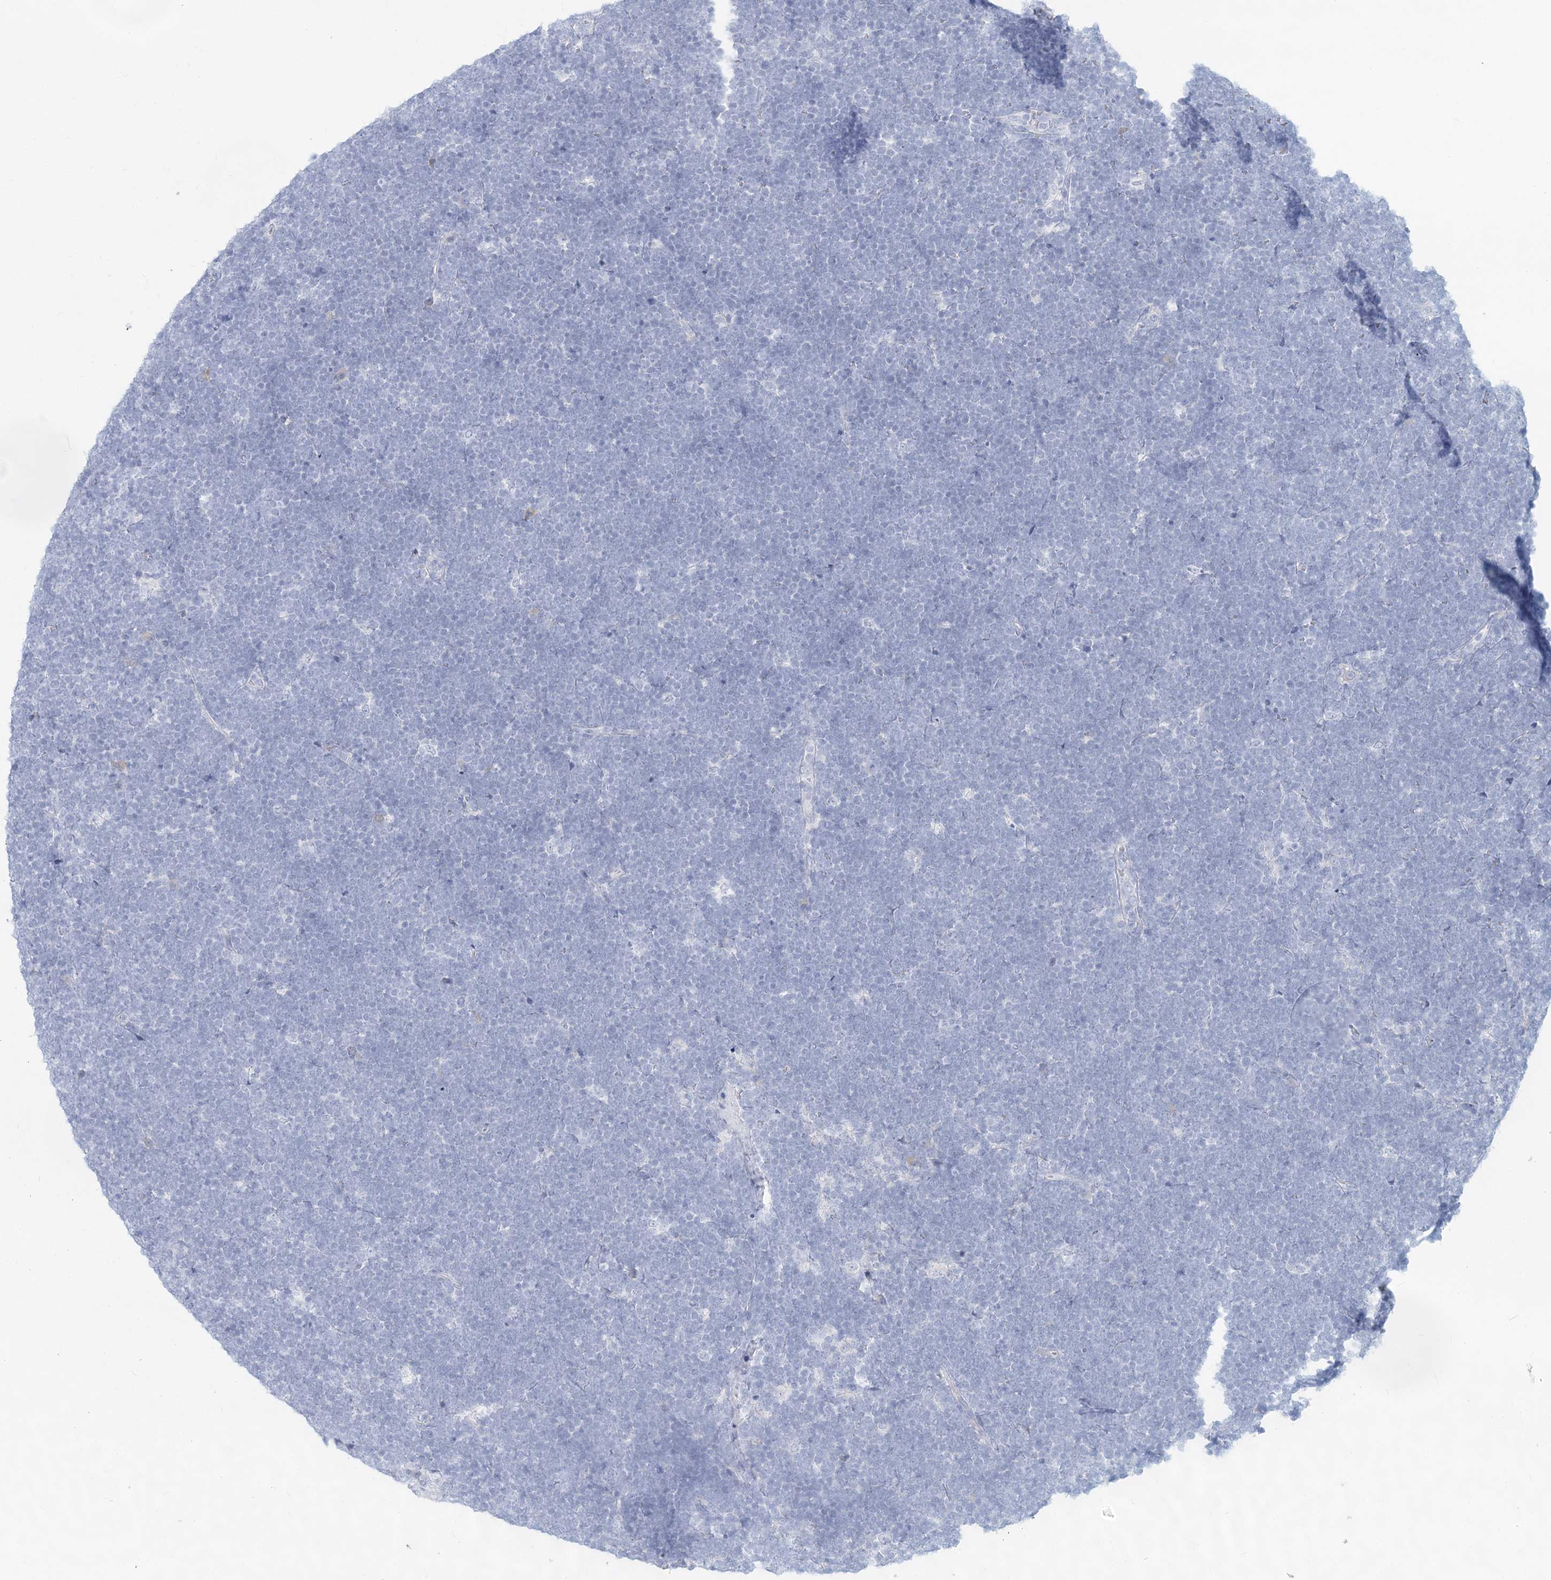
{"staining": {"intensity": "negative", "quantity": "none", "location": "none"}, "tissue": "lymphoma", "cell_type": "Tumor cells", "image_type": "cancer", "snomed": [{"axis": "morphology", "description": "Malignant lymphoma, non-Hodgkin's type, High grade"}, {"axis": "topography", "description": "Lymph node"}], "caption": "Tumor cells are negative for brown protein staining in lymphoma. (DAB IHC with hematoxylin counter stain).", "gene": "CSN1S1", "patient": {"sex": "male", "age": 13}}